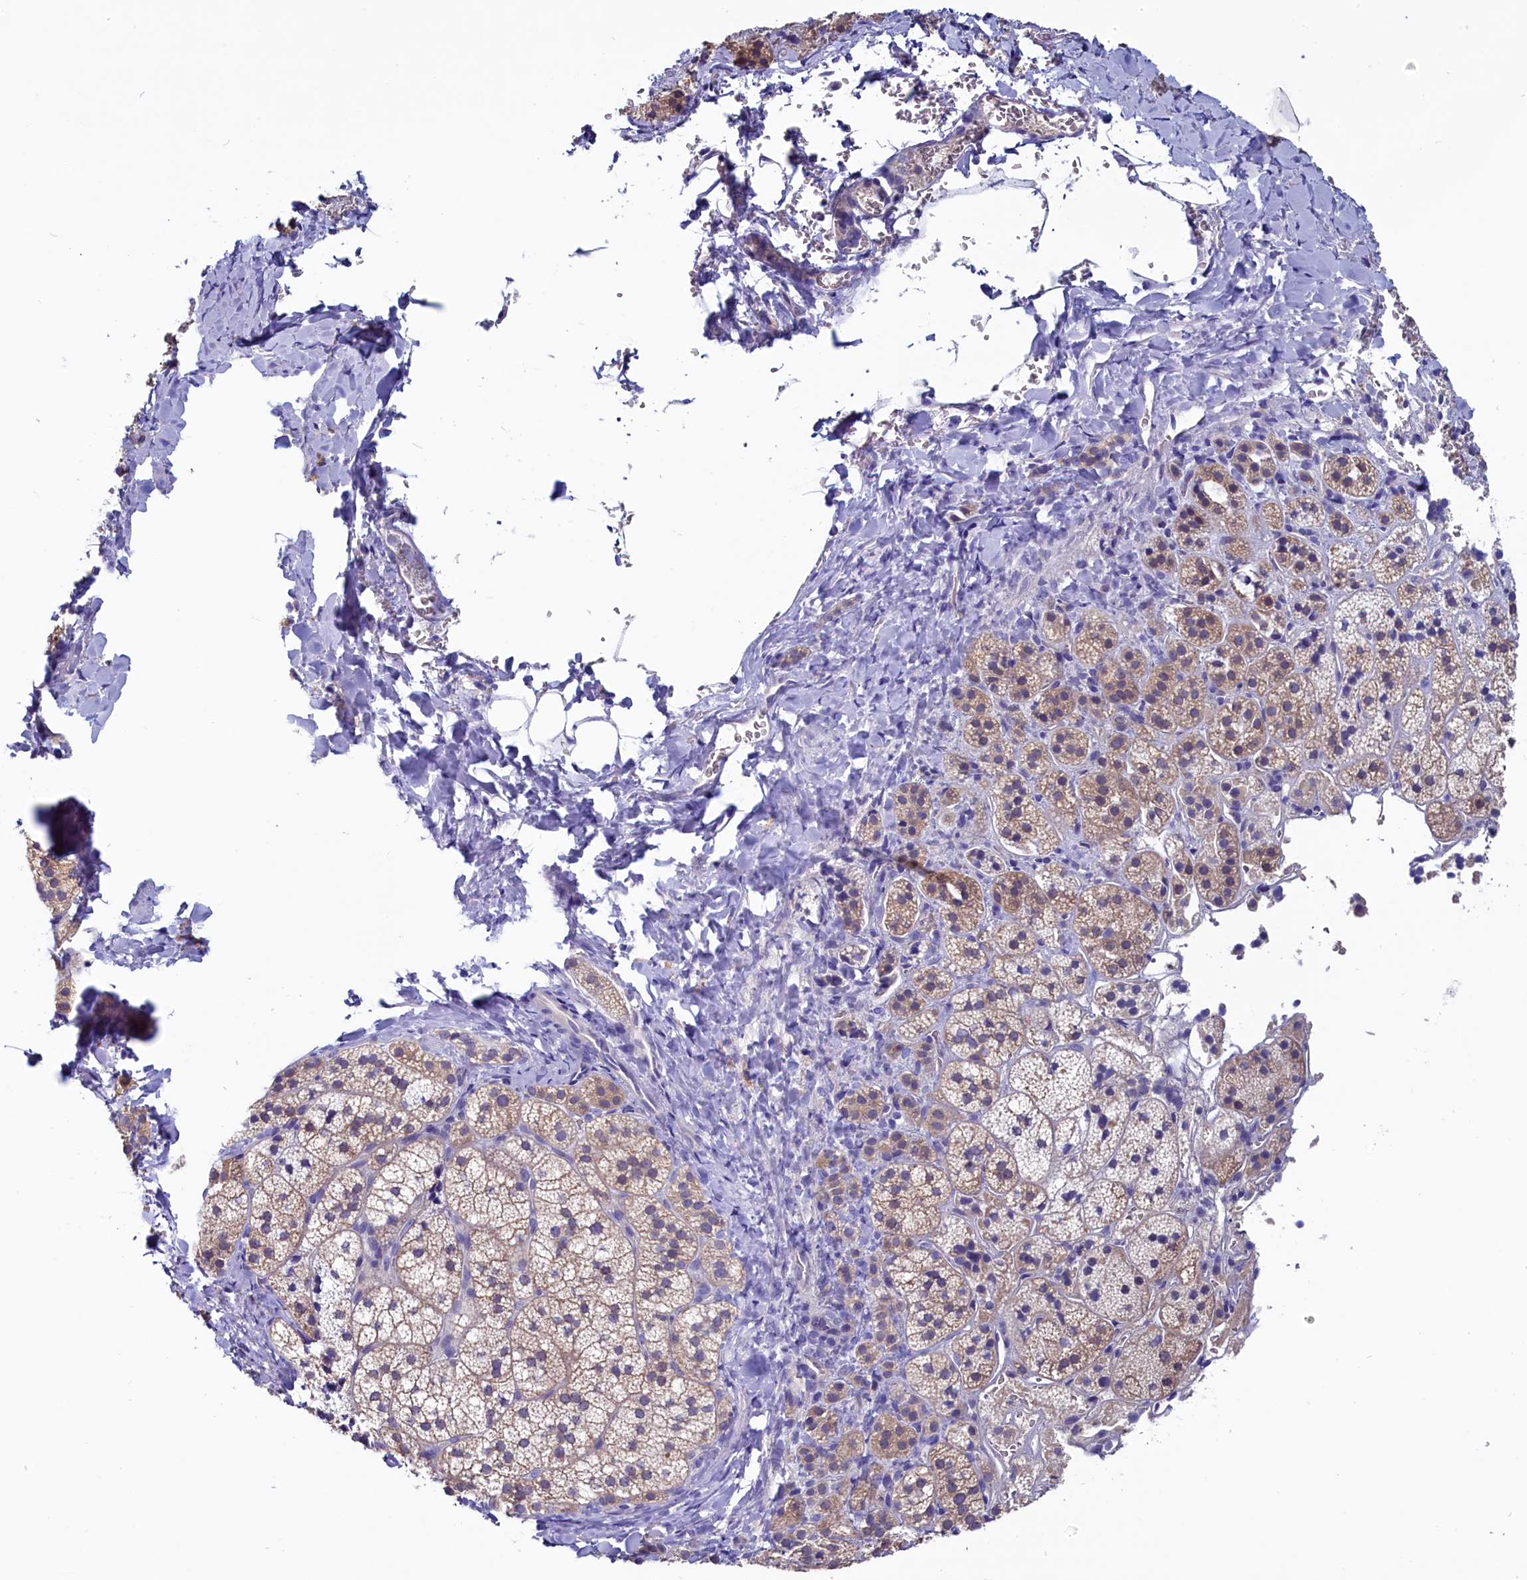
{"staining": {"intensity": "weak", "quantity": "25%-75%", "location": "cytoplasmic/membranous"}, "tissue": "adrenal gland", "cell_type": "Glandular cells", "image_type": "normal", "snomed": [{"axis": "morphology", "description": "Normal tissue, NOS"}, {"axis": "topography", "description": "Adrenal gland"}], "caption": "IHC (DAB (3,3'-diaminobenzidine)) staining of unremarkable adrenal gland displays weak cytoplasmic/membranous protein expression in about 25%-75% of glandular cells.", "gene": "CIAPIN1", "patient": {"sex": "female", "age": 44}}